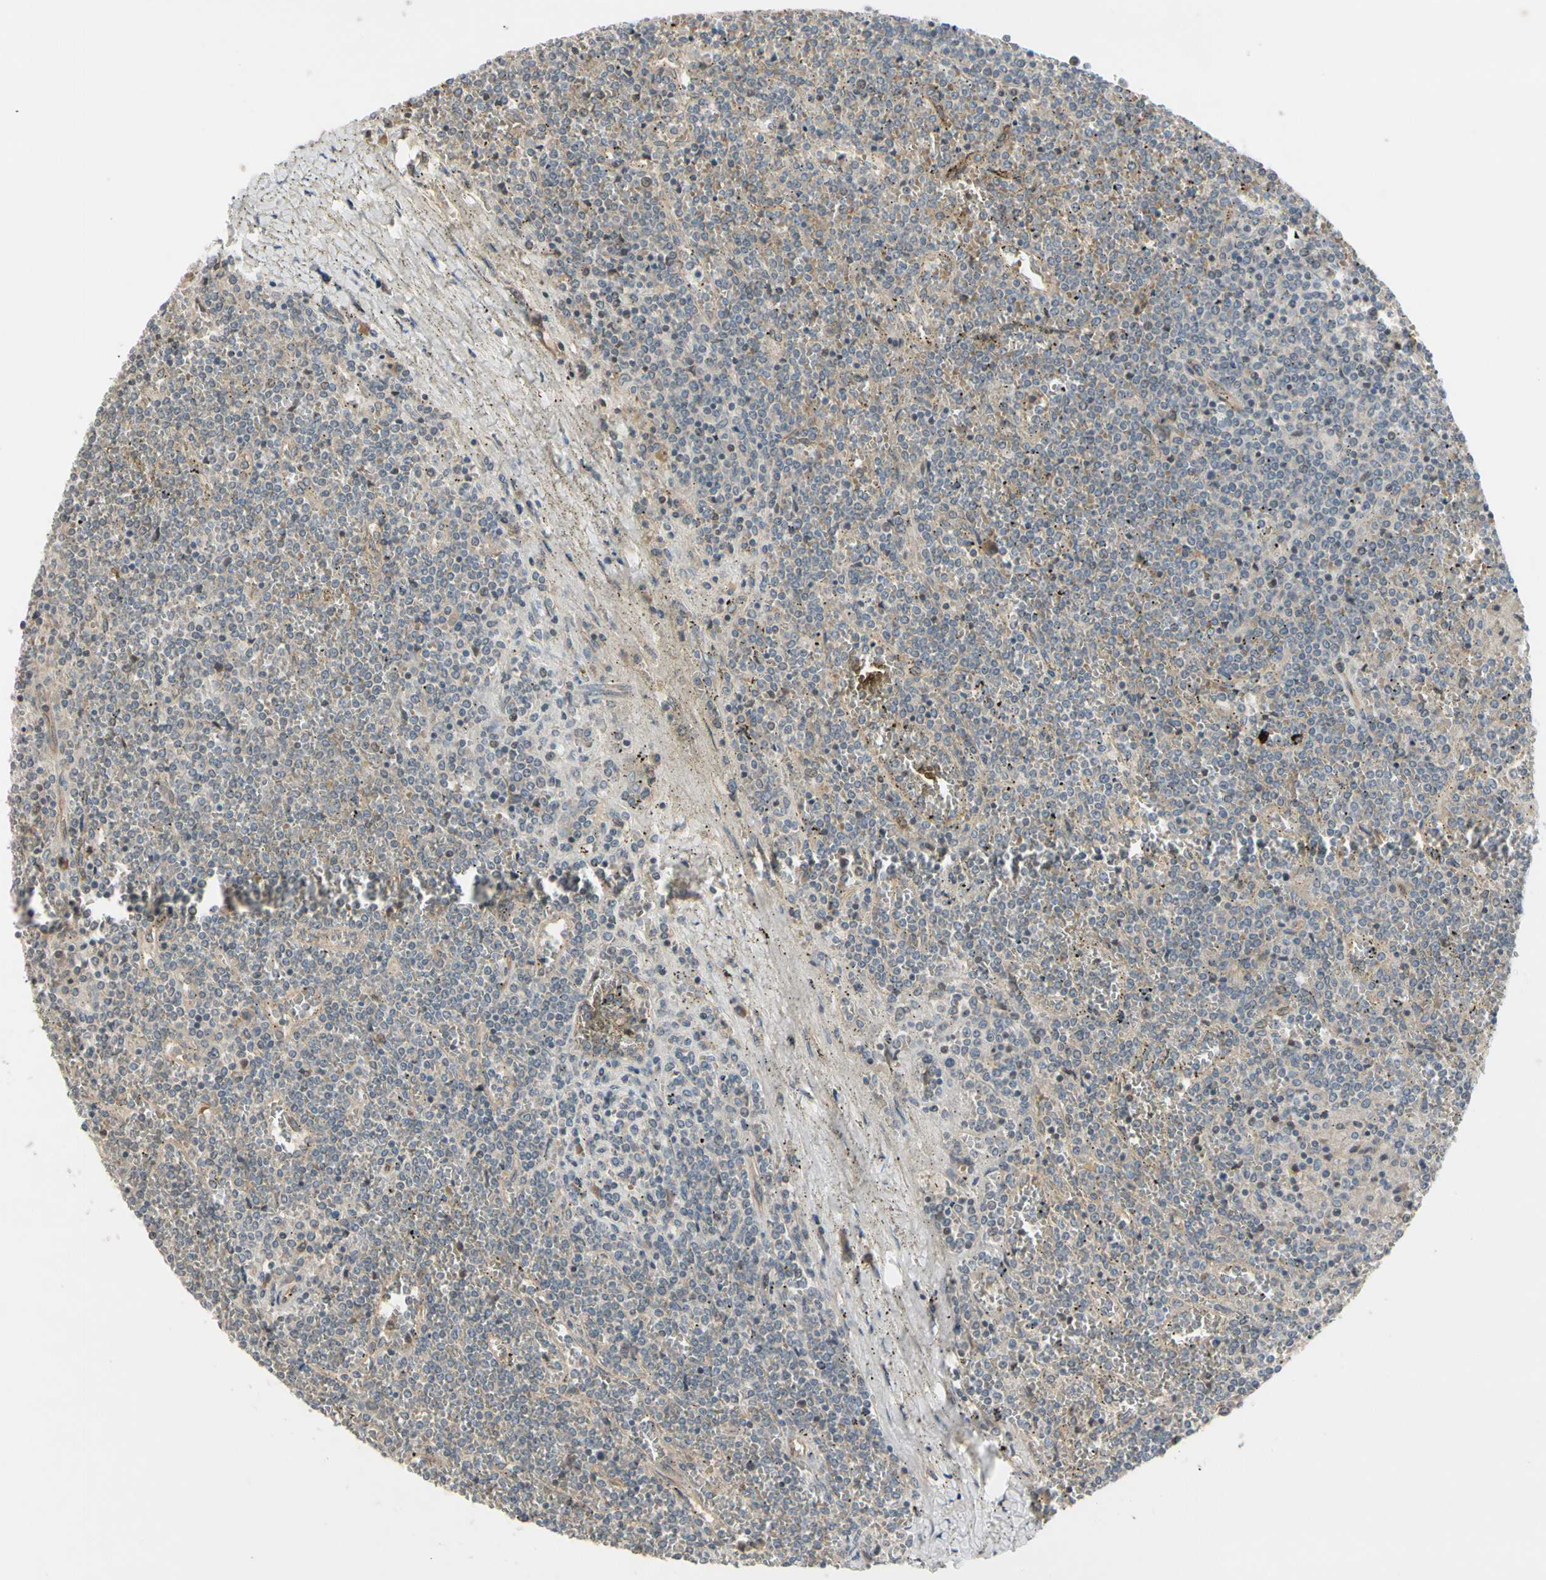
{"staining": {"intensity": "negative", "quantity": "none", "location": "none"}, "tissue": "lymphoma", "cell_type": "Tumor cells", "image_type": "cancer", "snomed": [{"axis": "morphology", "description": "Malignant lymphoma, non-Hodgkin's type, Low grade"}, {"axis": "topography", "description": "Spleen"}], "caption": "The photomicrograph reveals no staining of tumor cells in malignant lymphoma, non-Hodgkin's type (low-grade).", "gene": "FGF10", "patient": {"sex": "female", "age": 19}}